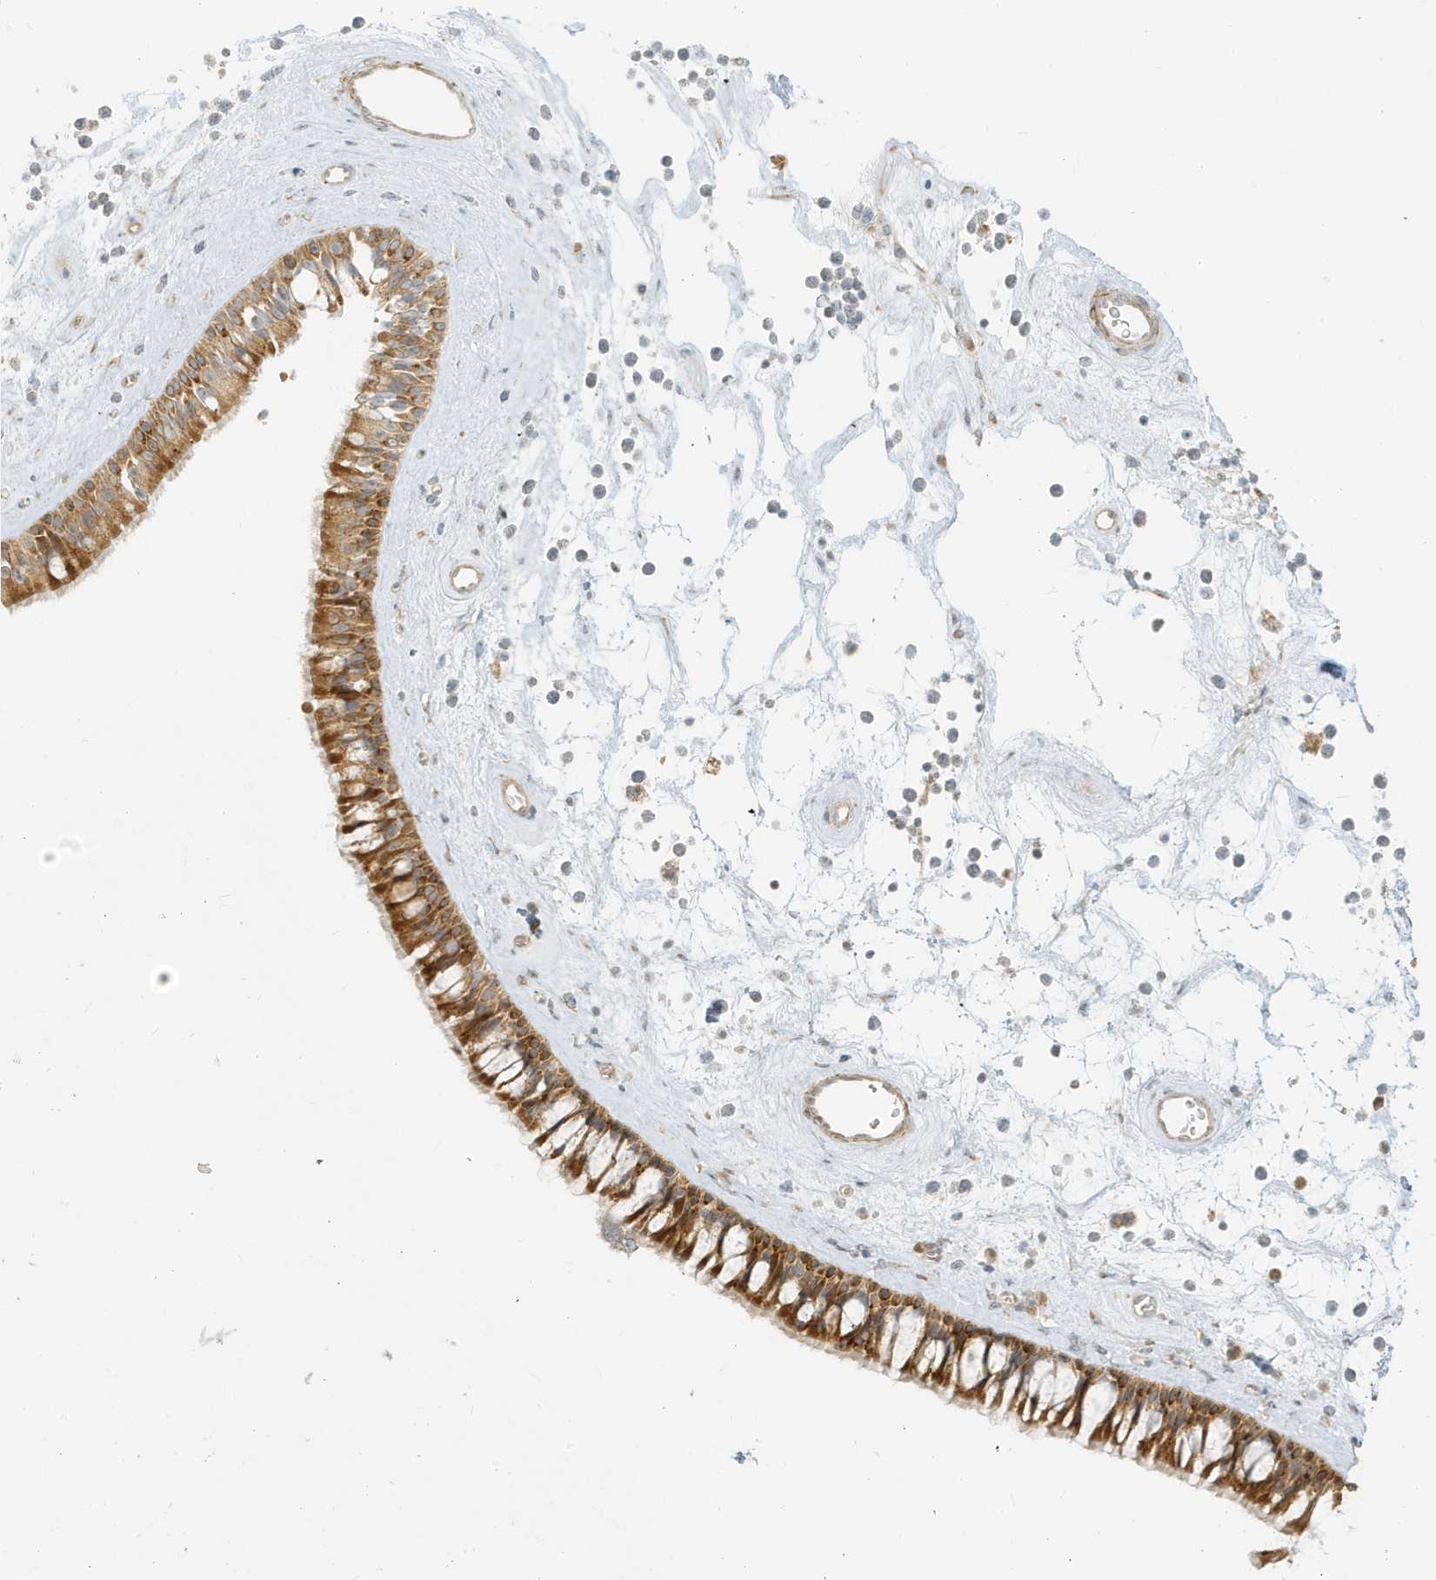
{"staining": {"intensity": "moderate", "quantity": ">75%", "location": "cytoplasmic/membranous"}, "tissue": "nasopharynx", "cell_type": "Respiratory epithelial cells", "image_type": "normal", "snomed": [{"axis": "morphology", "description": "Normal tissue, NOS"}, {"axis": "topography", "description": "Nasopharynx"}], "caption": "Nasopharynx was stained to show a protein in brown. There is medium levels of moderate cytoplasmic/membranous expression in approximately >75% of respiratory epithelial cells. (Stains: DAB in brown, nuclei in blue, Microscopy: brightfield microscopy at high magnification).", "gene": "MCOLN1", "patient": {"sex": "male", "age": 64}}